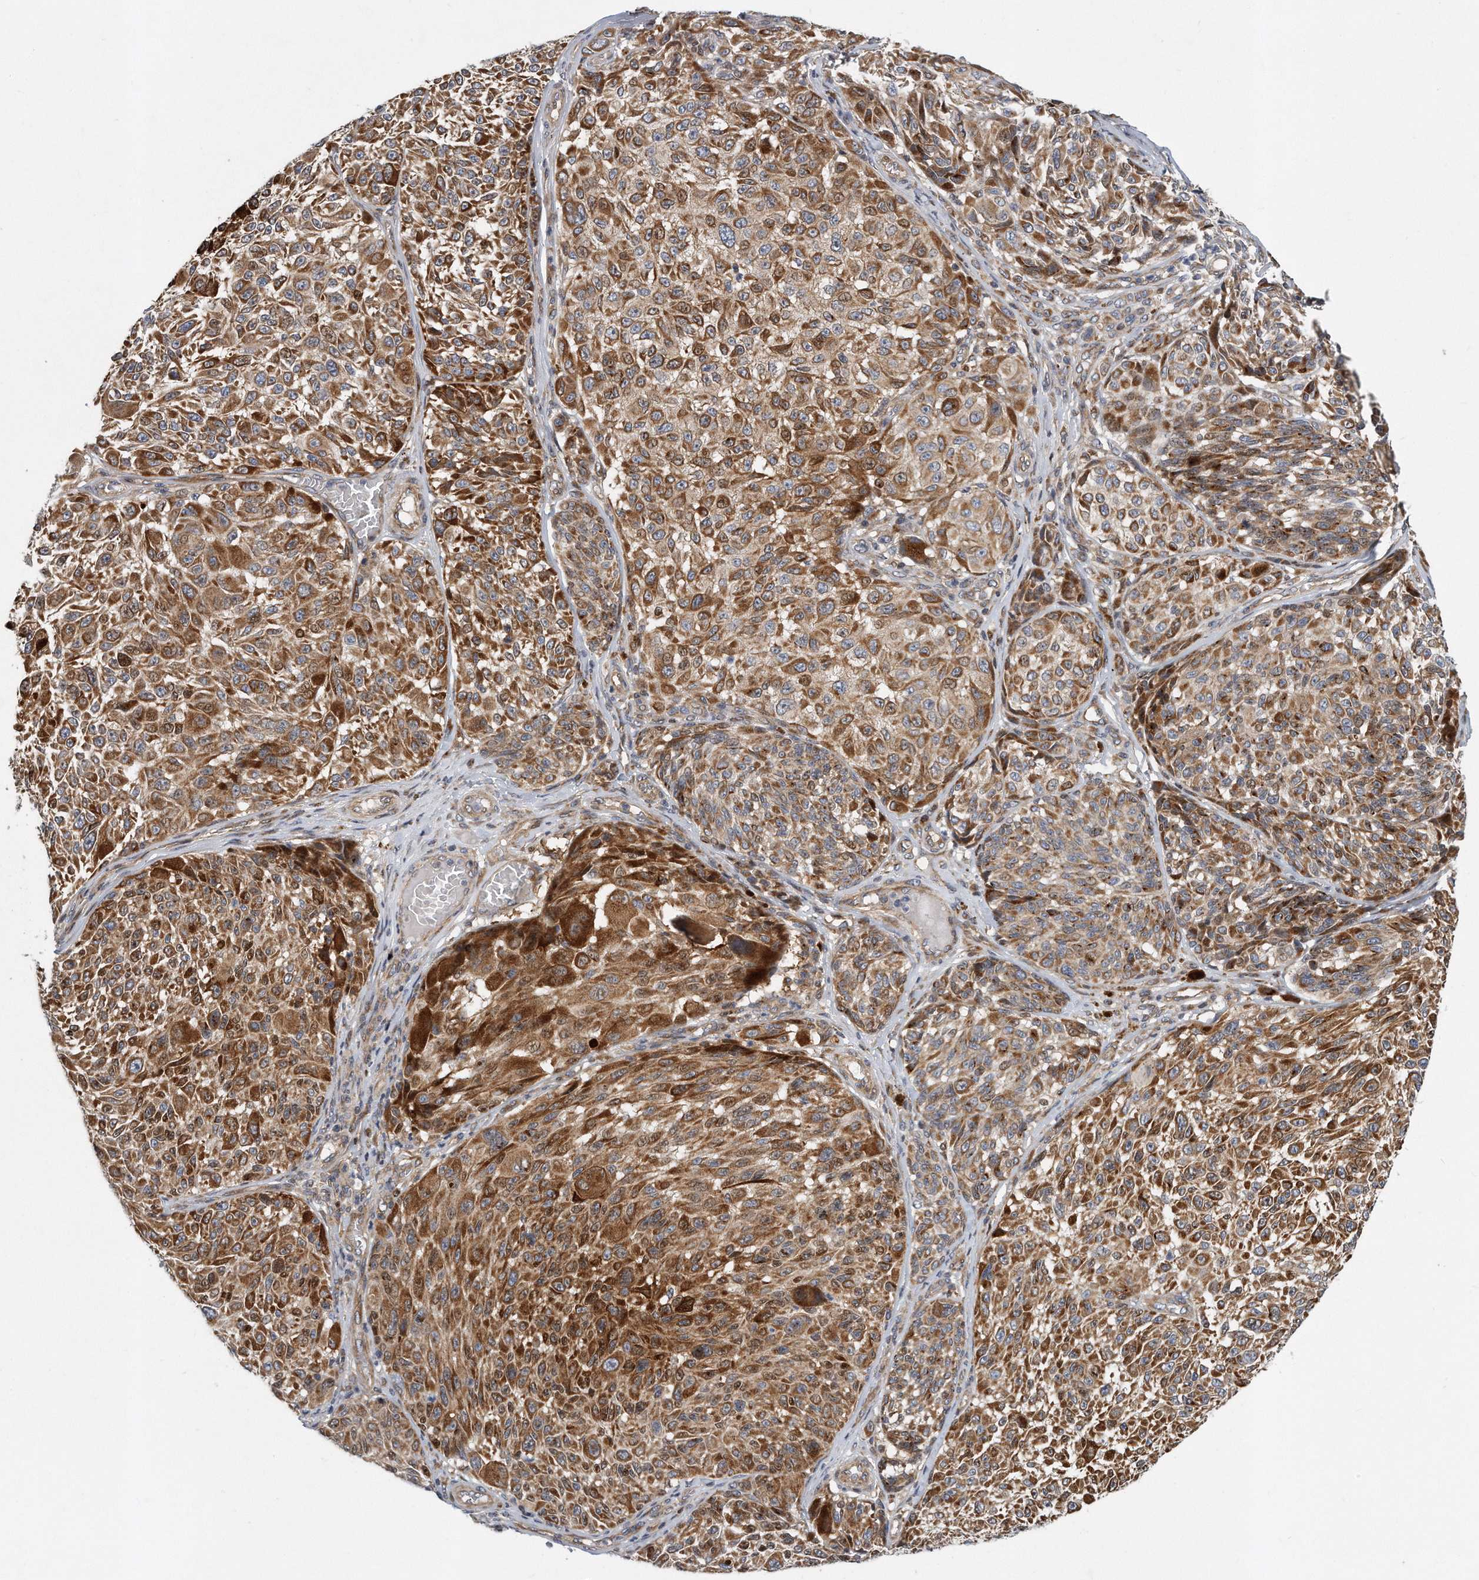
{"staining": {"intensity": "moderate", "quantity": ">75%", "location": "cytoplasmic/membranous"}, "tissue": "melanoma", "cell_type": "Tumor cells", "image_type": "cancer", "snomed": [{"axis": "morphology", "description": "Malignant melanoma, NOS"}, {"axis": "topography", "description": "Skin"}], "caption": "Human malignant melanoma stained with a protein marker displays moderate staining in tumor cells.", "gene": "PCDH8", "patient": {"sex": "male", "age": 83}}